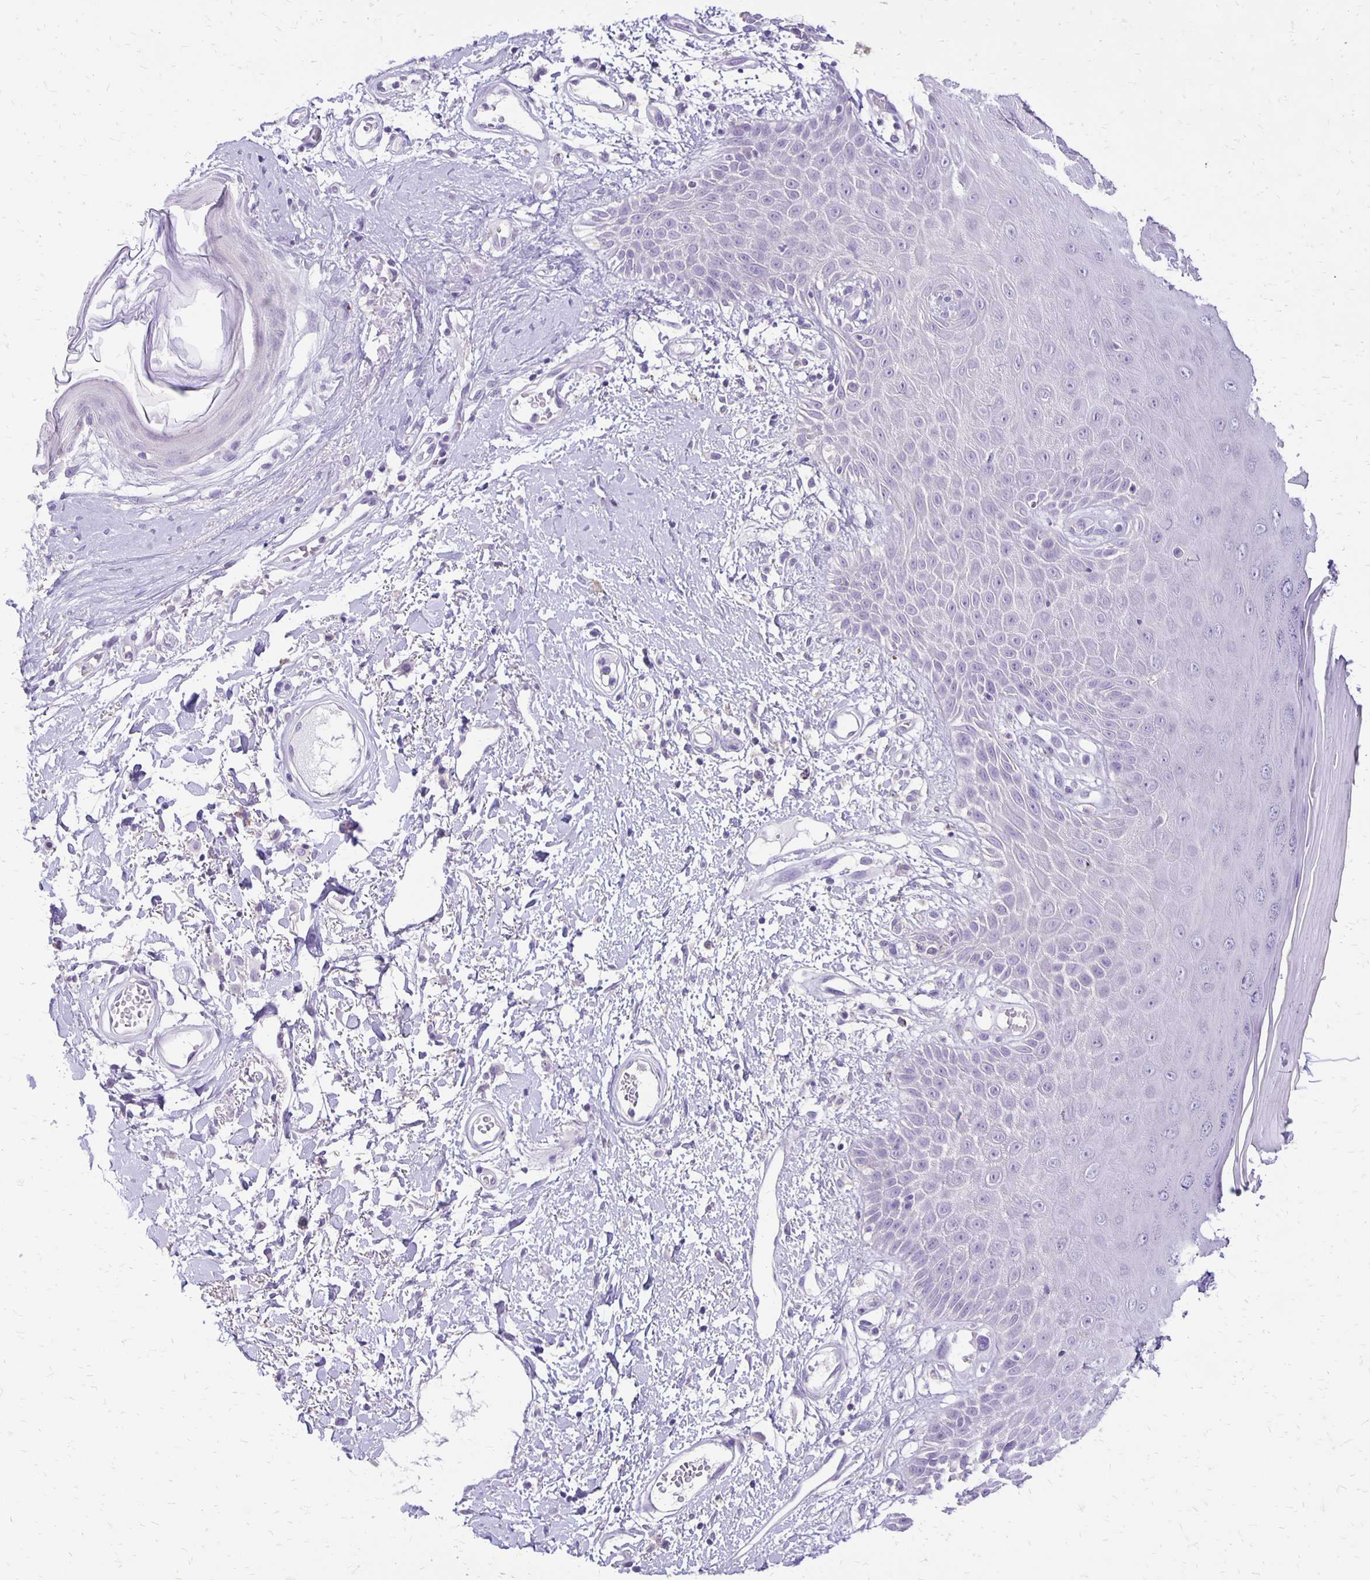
{"staining": {"intensity": "negative", "quantity": "none", "location": "none"}, "tissue": "skin", "cell_type": "Epidermal cells", "image_type": "normal", "snomed": [{"axis": "morphology", "description": "Normal tissue, NOS"}, {"axis": "topography", "description": "Anal"}, {"axis": "topography", "description": "Peripheral nerve tissue"}], "caption": "High power microscopy image of an immunohistochemistry (IHC) micrograph of normal skin, revealing no significant staining in epidermal cells. Nuclei are stained in blue.", "gene": "ANKRD45", "patient": {"sex": "male", "age": 78}}